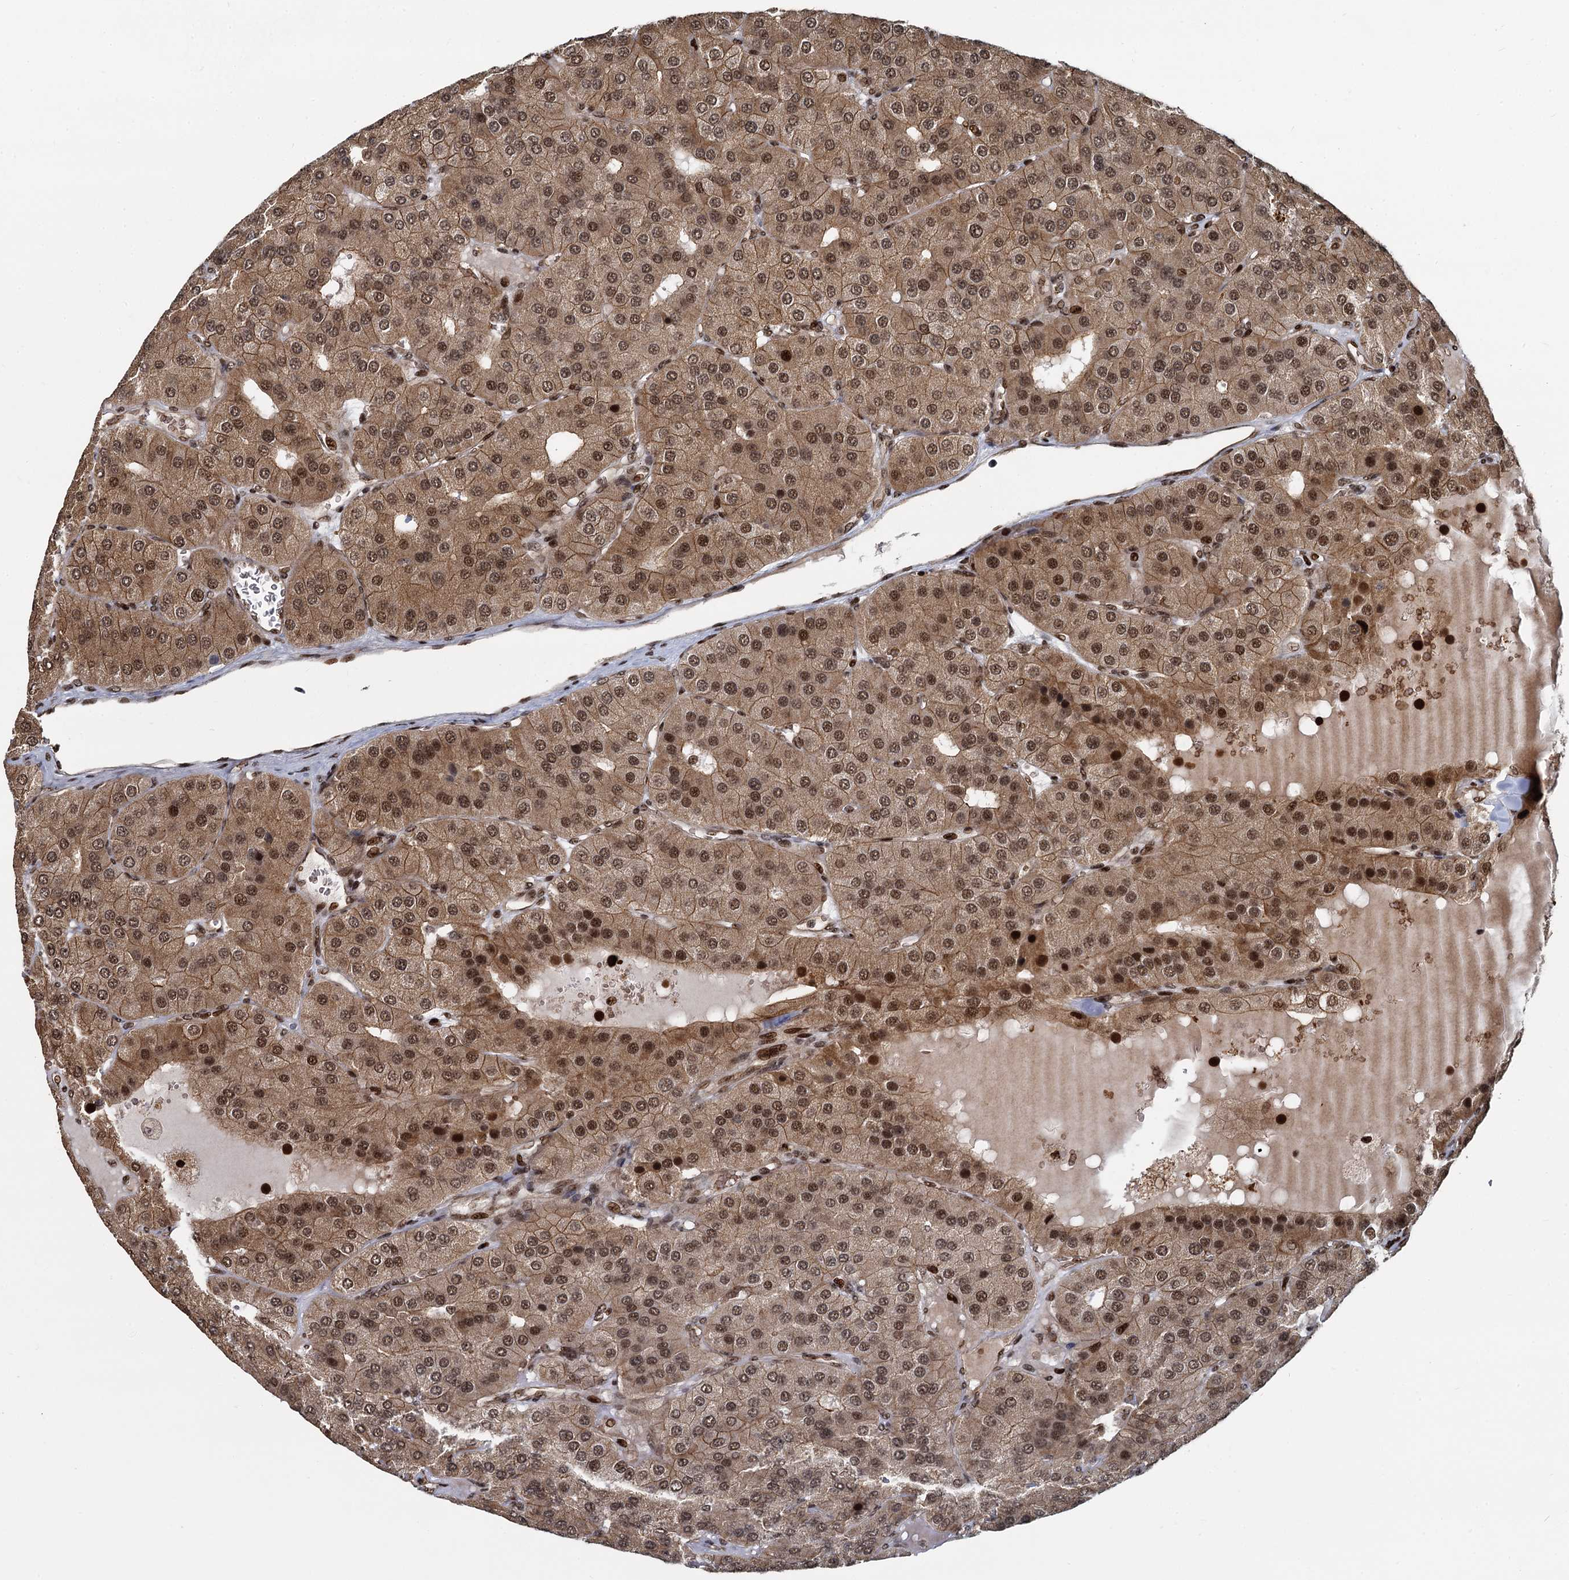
{"staining": {"intensity": "moderate", "quantity": ">75%", "location": "cytoplasmic/membranous,nuclear"}, "tissue": "parathyroid gland", "cell_type": "Glandular cells", "image_type": "normal", "snomed": [{"axis": "morphology", "description": "Normal tissue, NOS"}, {"axis": "morphology", "description": "Adenoma, NOS"}, {"axis": "topography", "description": "Parathyroid gland"}], "caption": "Glandular cells exhibit medium levels of moderate cytoplasmic/membranous,nuclear staining in about >75% of cells in benign parathyroid gland.", "gene": "ANKRD49", "patient": {"sex": "female", "age": 86}}